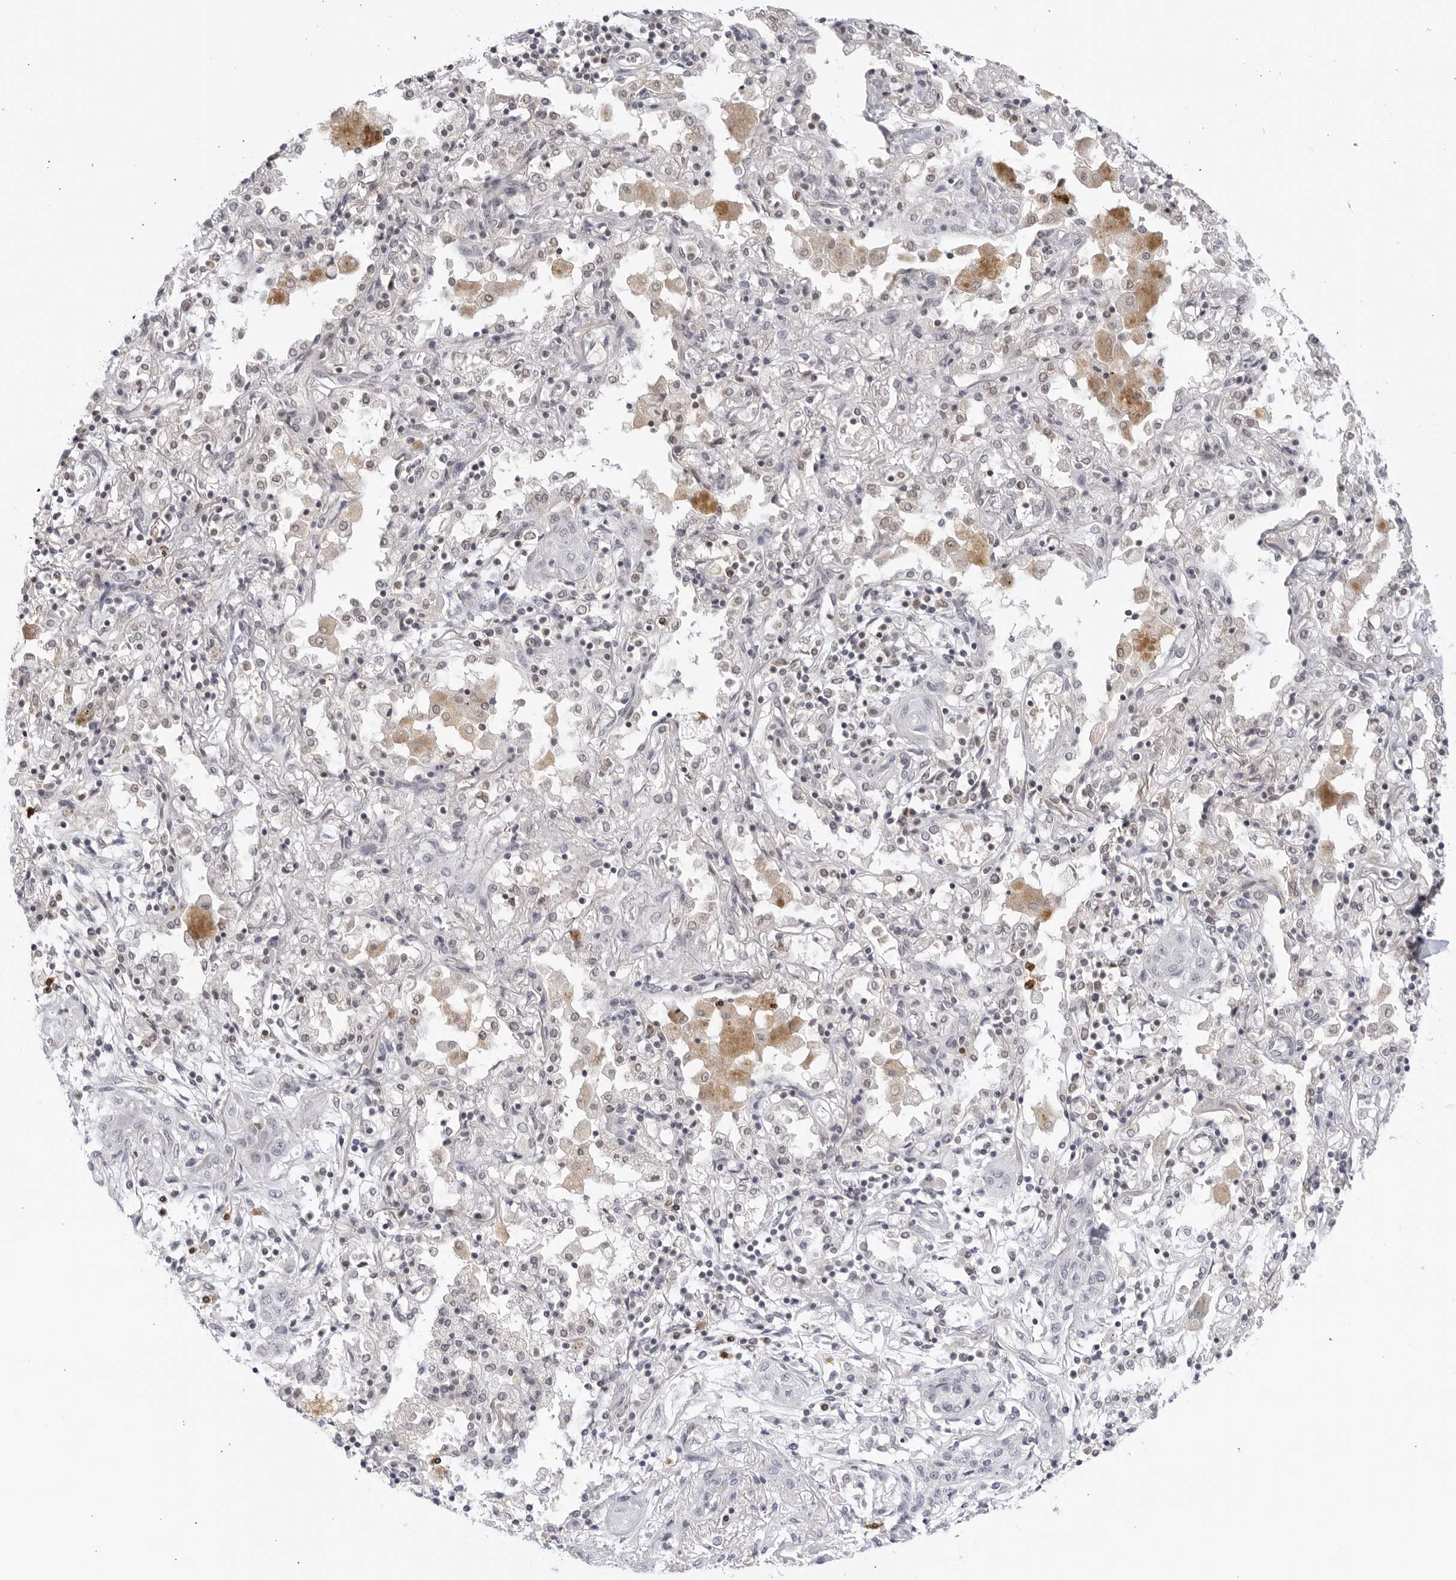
{"staining": {"intensity": "negative", "quantity": "none", "location": "none"}, "tissue": "lung cancer", "cell_type": "Tumor cells", "image_type": "cancer", "snomed": [{"axis": "morphology", "description": "Squamous cell carcinoma, NOS"}, {"axis": "topography", "description": "Lung"}], "caption": "The micrograph displays no staining of tumor cells in lung squamous cell carcinoma.", "gene": "RAB11FIP3", "patient": {"sex": "female", "age": 47}}